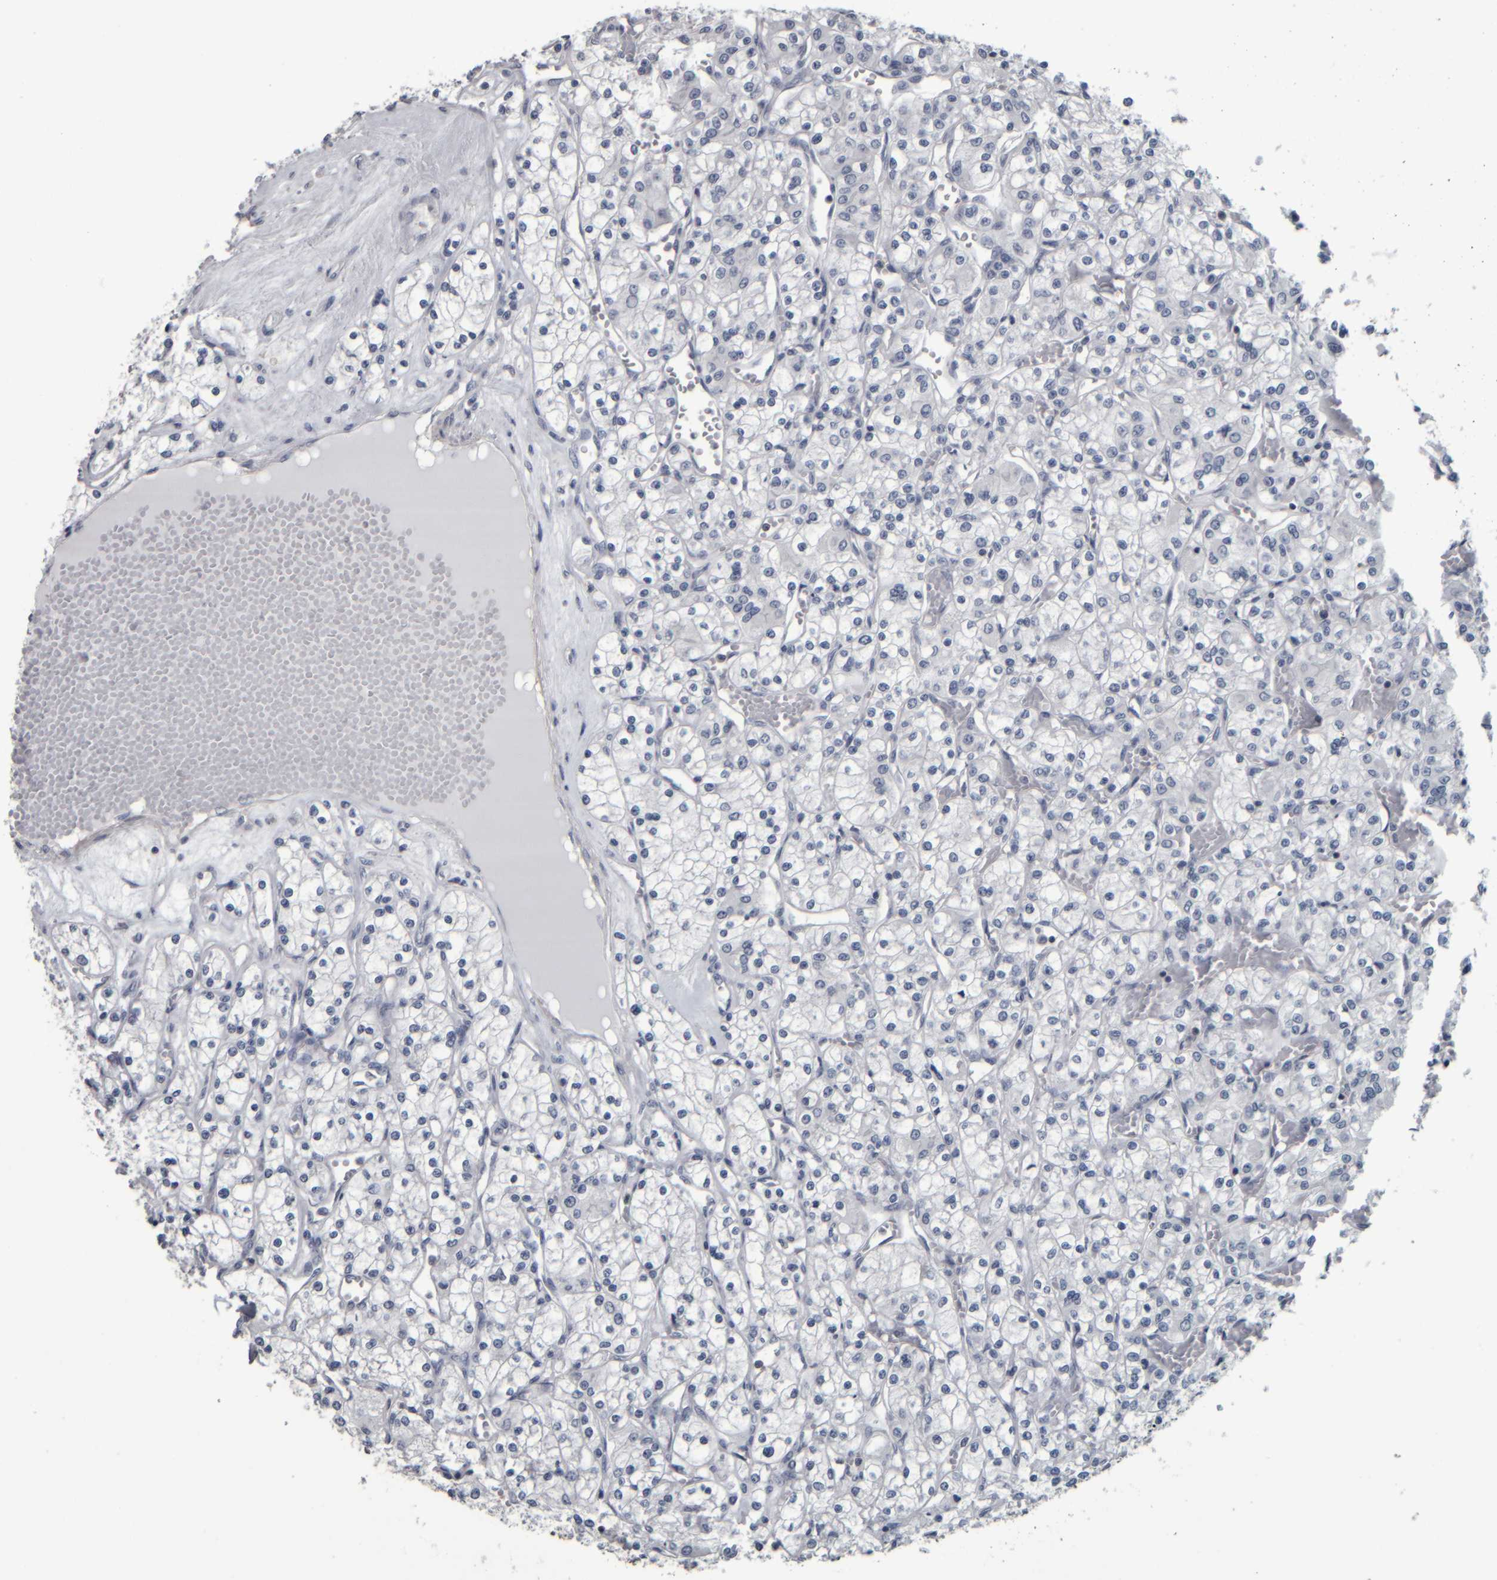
{"staining": {"intensity": "negative", "quantity": "none", "location": "none"}, "tissue": "renal cancer", "cell_type": "Tumor cells", "image_type": "cancer", "snomed": [{"axis": "morphology", "description": "Adenocarcinoma, NOS"}, {"axis": "topography", "description": "Kidney"}], "caption": "Renal cancer was stained to show a protein in brown. There is no significant positivity in tumor cells.", "gene": "CAVIN4", "patient": {"sex": "female", "age": 59}}